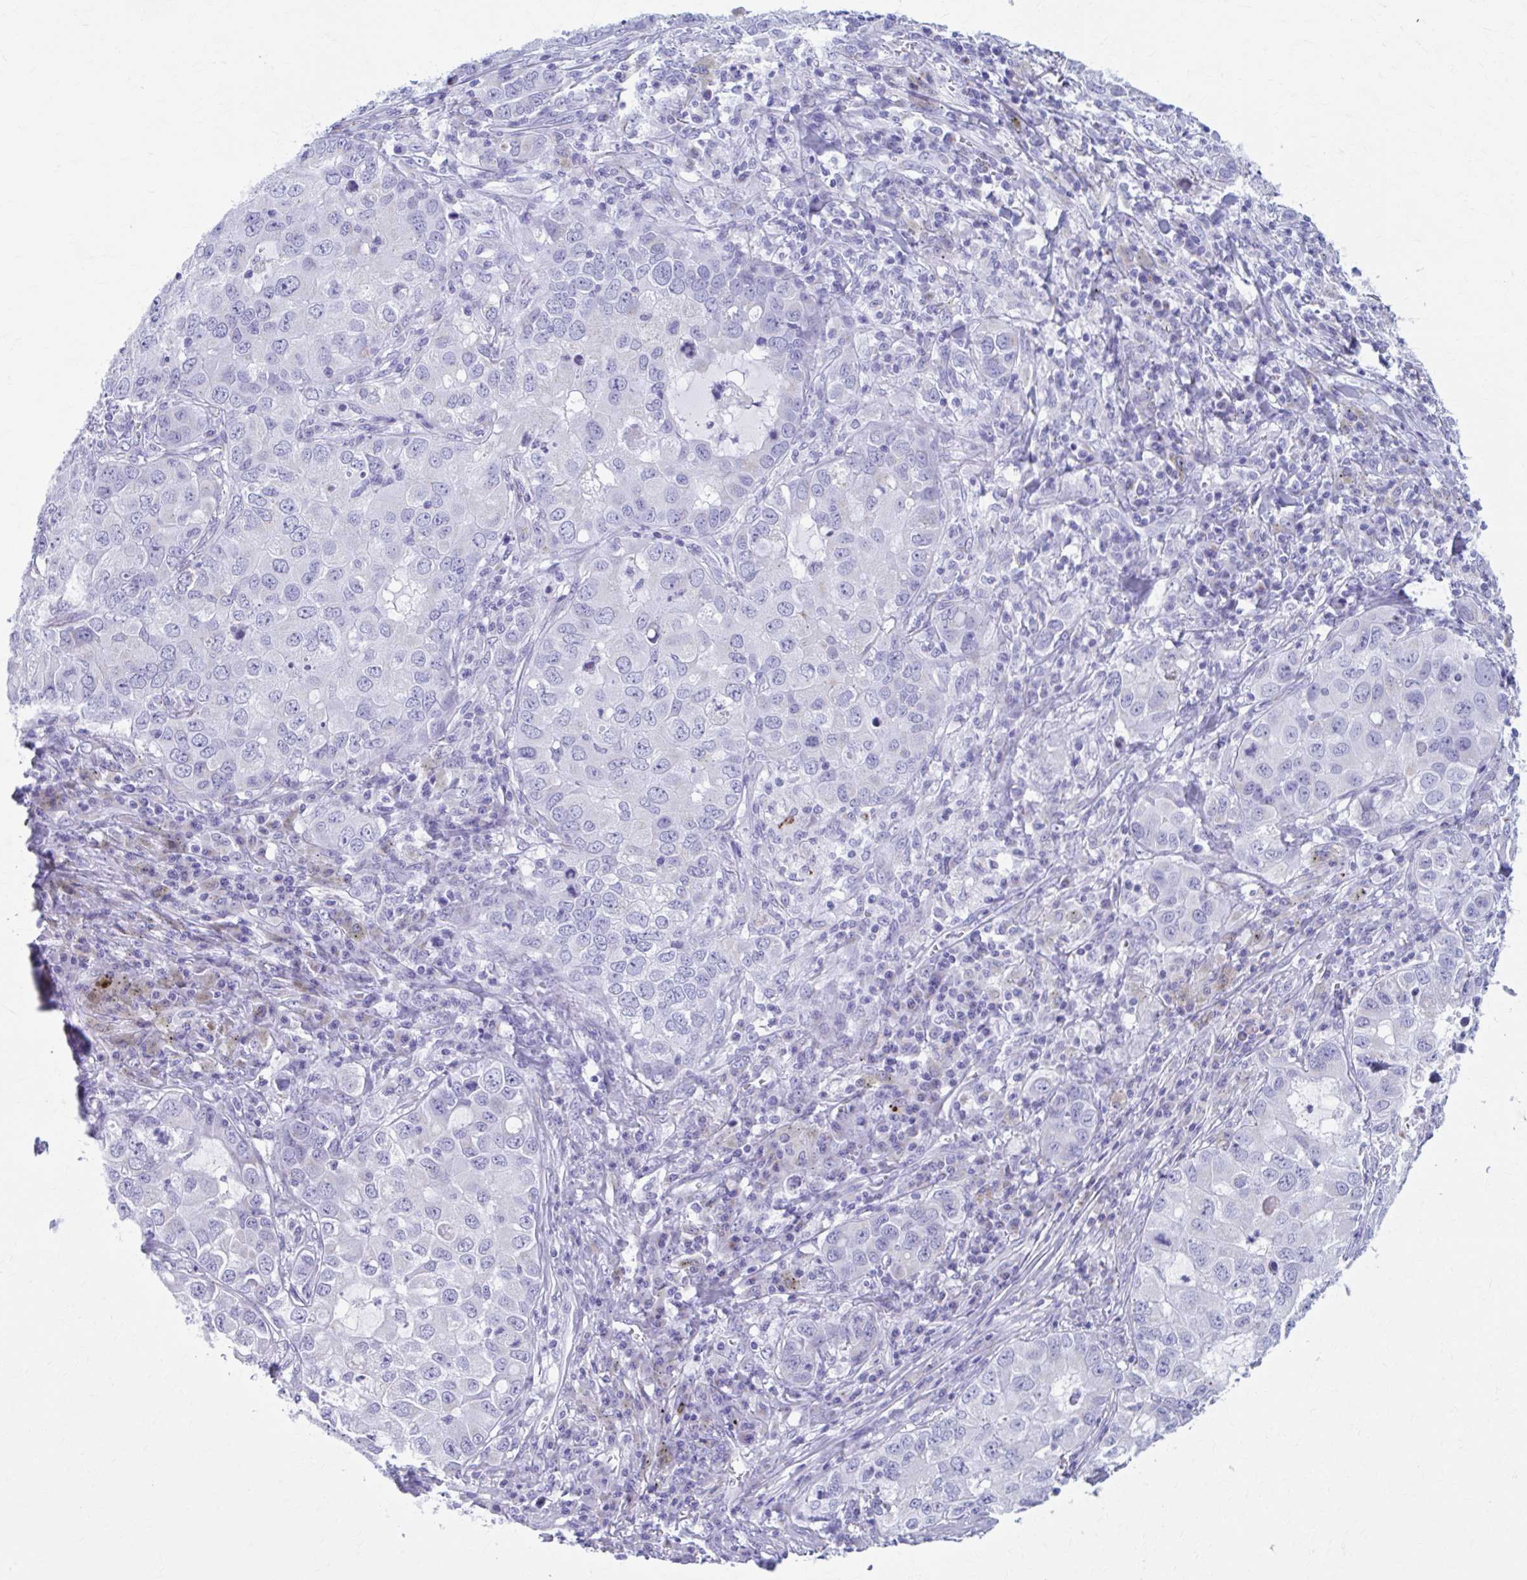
{"staining": {"intensity": "negative", "quantity": "none", "location": "none"}, "tissue": "lung cancer", "cell_type": "Tumor cells", "image_type": "cancer", "snomed": [{"axis": "morphology", "description": "Normal morphology"}, {"axis": "morphology", "description": "Adenocarcinoma, NOS"}, {"axis": "topography", "description": "Lymph node"}, {"axis": "topography", "description": "Lung"}], "caption": "Micrograph shows no significant protein staining in tumor cells of lung adenocarcinoma. (Stains: DAB IHC with hematoxylin counter stain, Microscopy: brightfield microscopy at high magnification).", "gene": "KCNE2", "patient": {"sex": "female", "age": 51}}